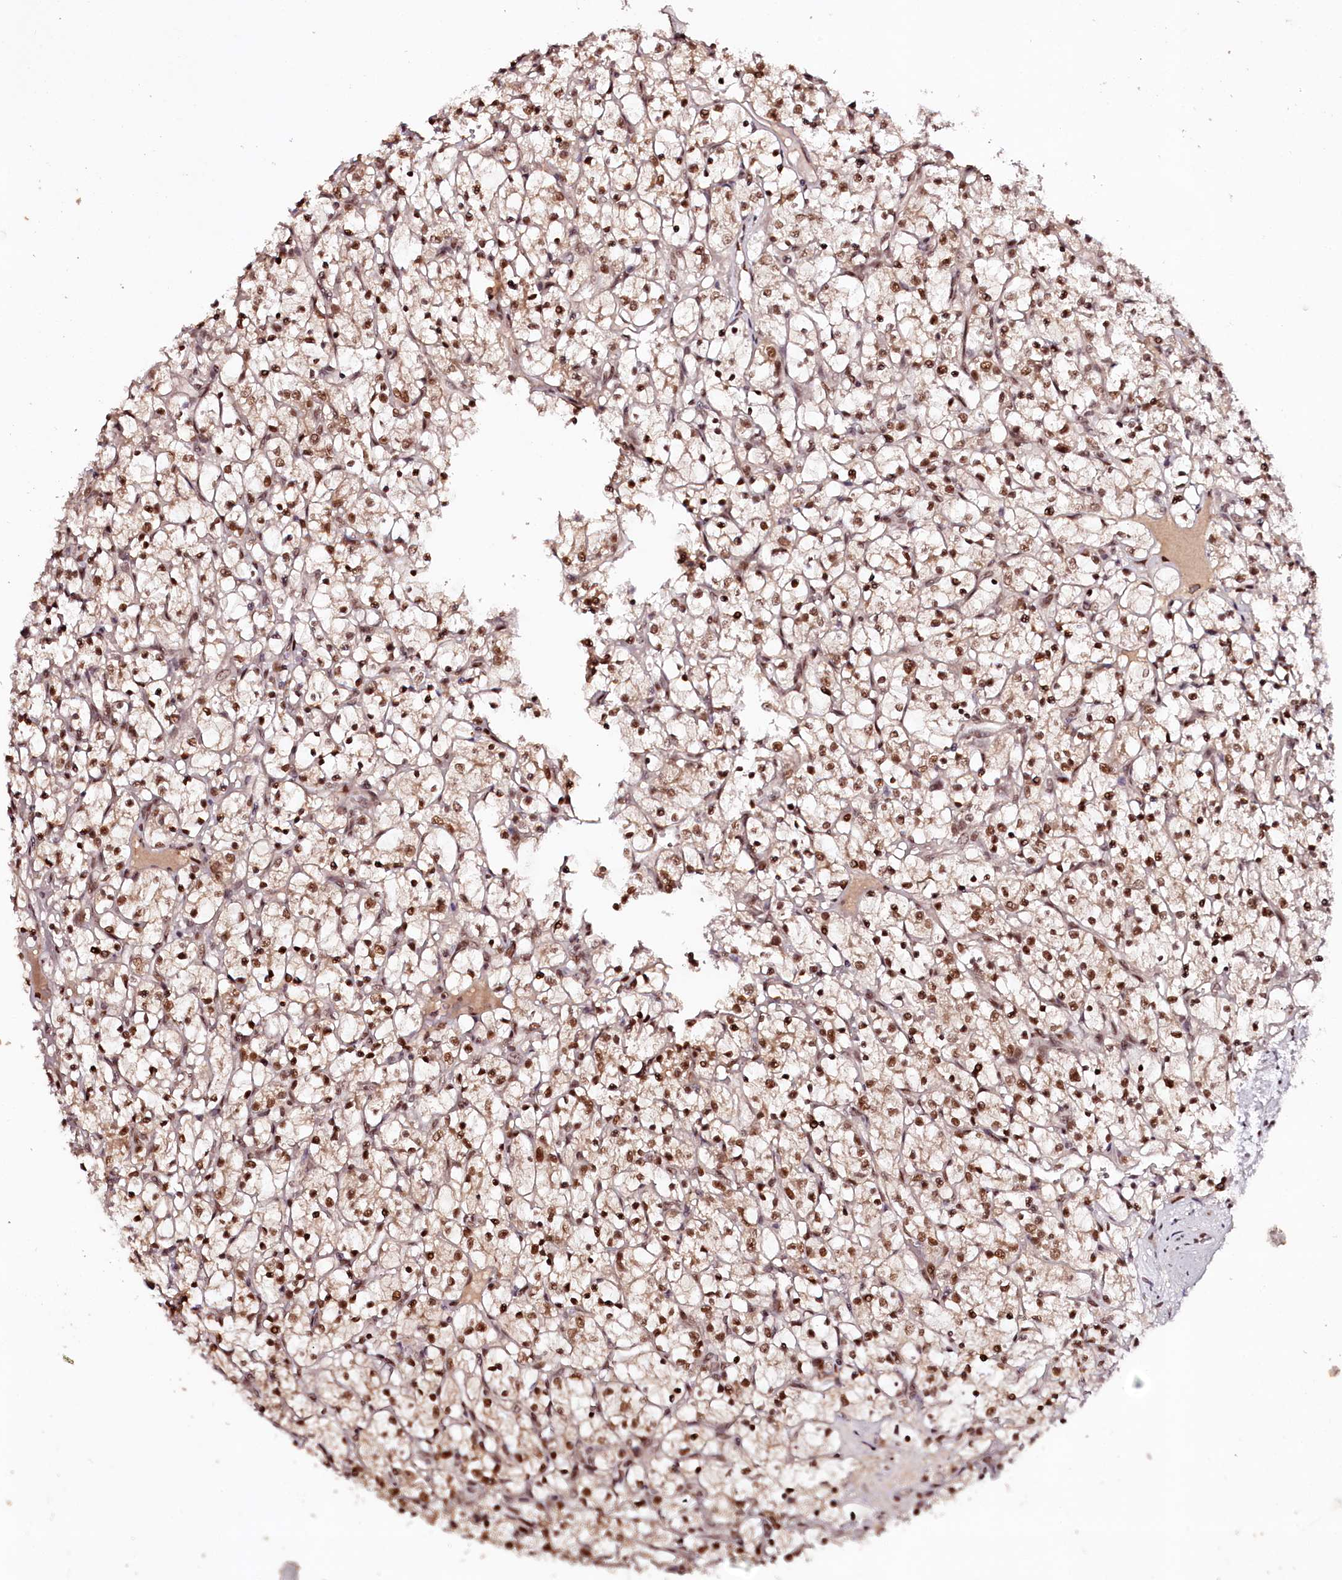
{"staining": {"intensity": "strong", "quantity": ">75%", "location": "nuclear"}, "tissue": "renal cancer", "cell_type": "Tumor cells", "image_type": "cancer", "snomed": [{"axis": "morphology", "description": "Adenocarcinoma, NOS"}, {"axis": "topography", "description": "Kidney"}], "caption": "Human renal adenocarcinoma stained with a protein marker shows strong staining in tumor cells.", "gene": "TTC33", "patient": {"sex": "female", "age": 69}}